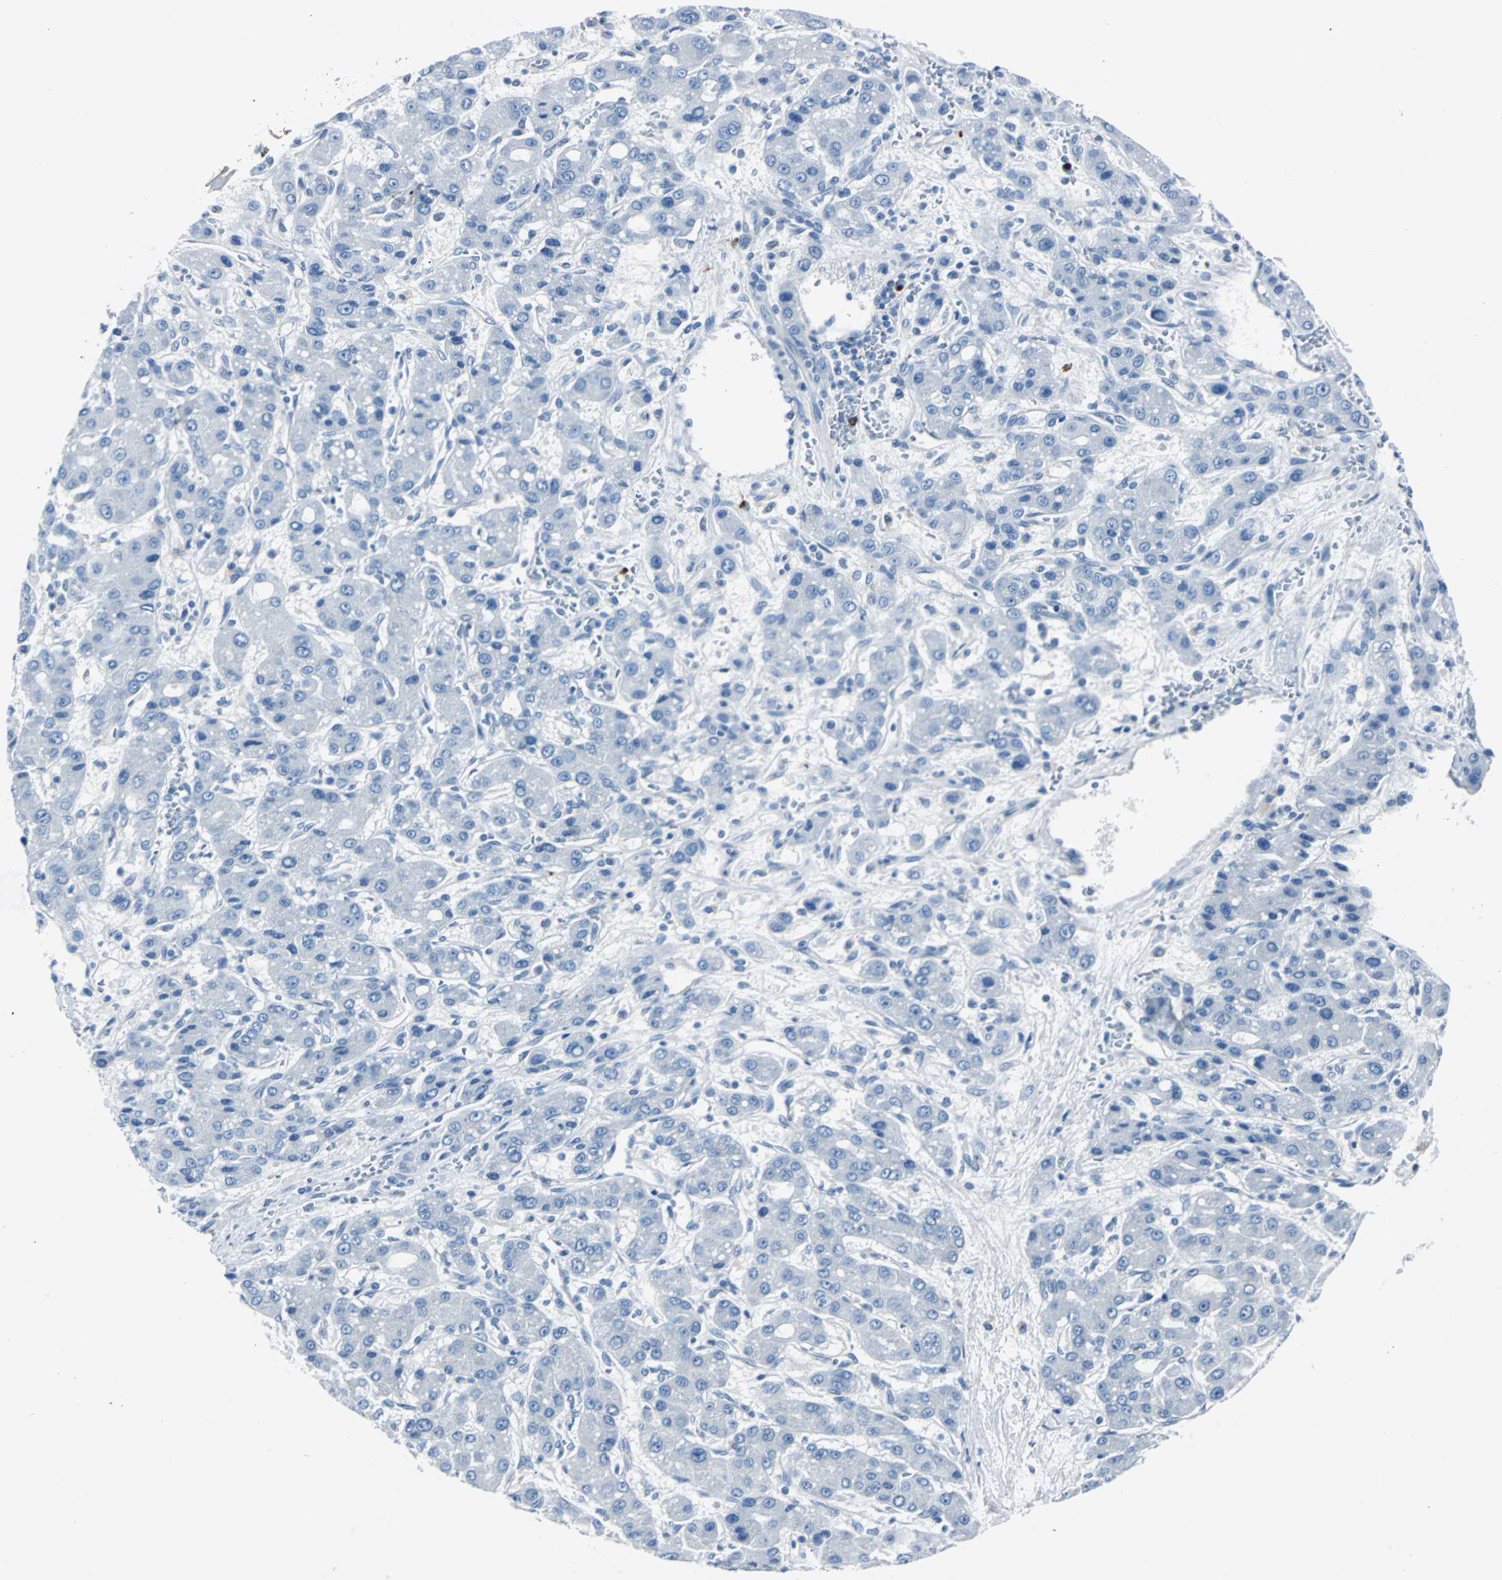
{"staining": {"intensity": "negative", "quantity": "none", "location": "none"}, "tissue": "liver cancer", "cell_type": "Tumor cells", "image_type": "cancer", "snomed": [{"axis": "morphology", "description": "Carcinoma, Hepatocellular, NOS"}, {"axis": "topography", "description": "Liver"}], "caption": "This is an IHC micrograph of human hepatocellular carcinoma (liver). There is no expression in tumor cells.", "gene": "RASA1", "patient": {"sex": "male", "age": 55}}